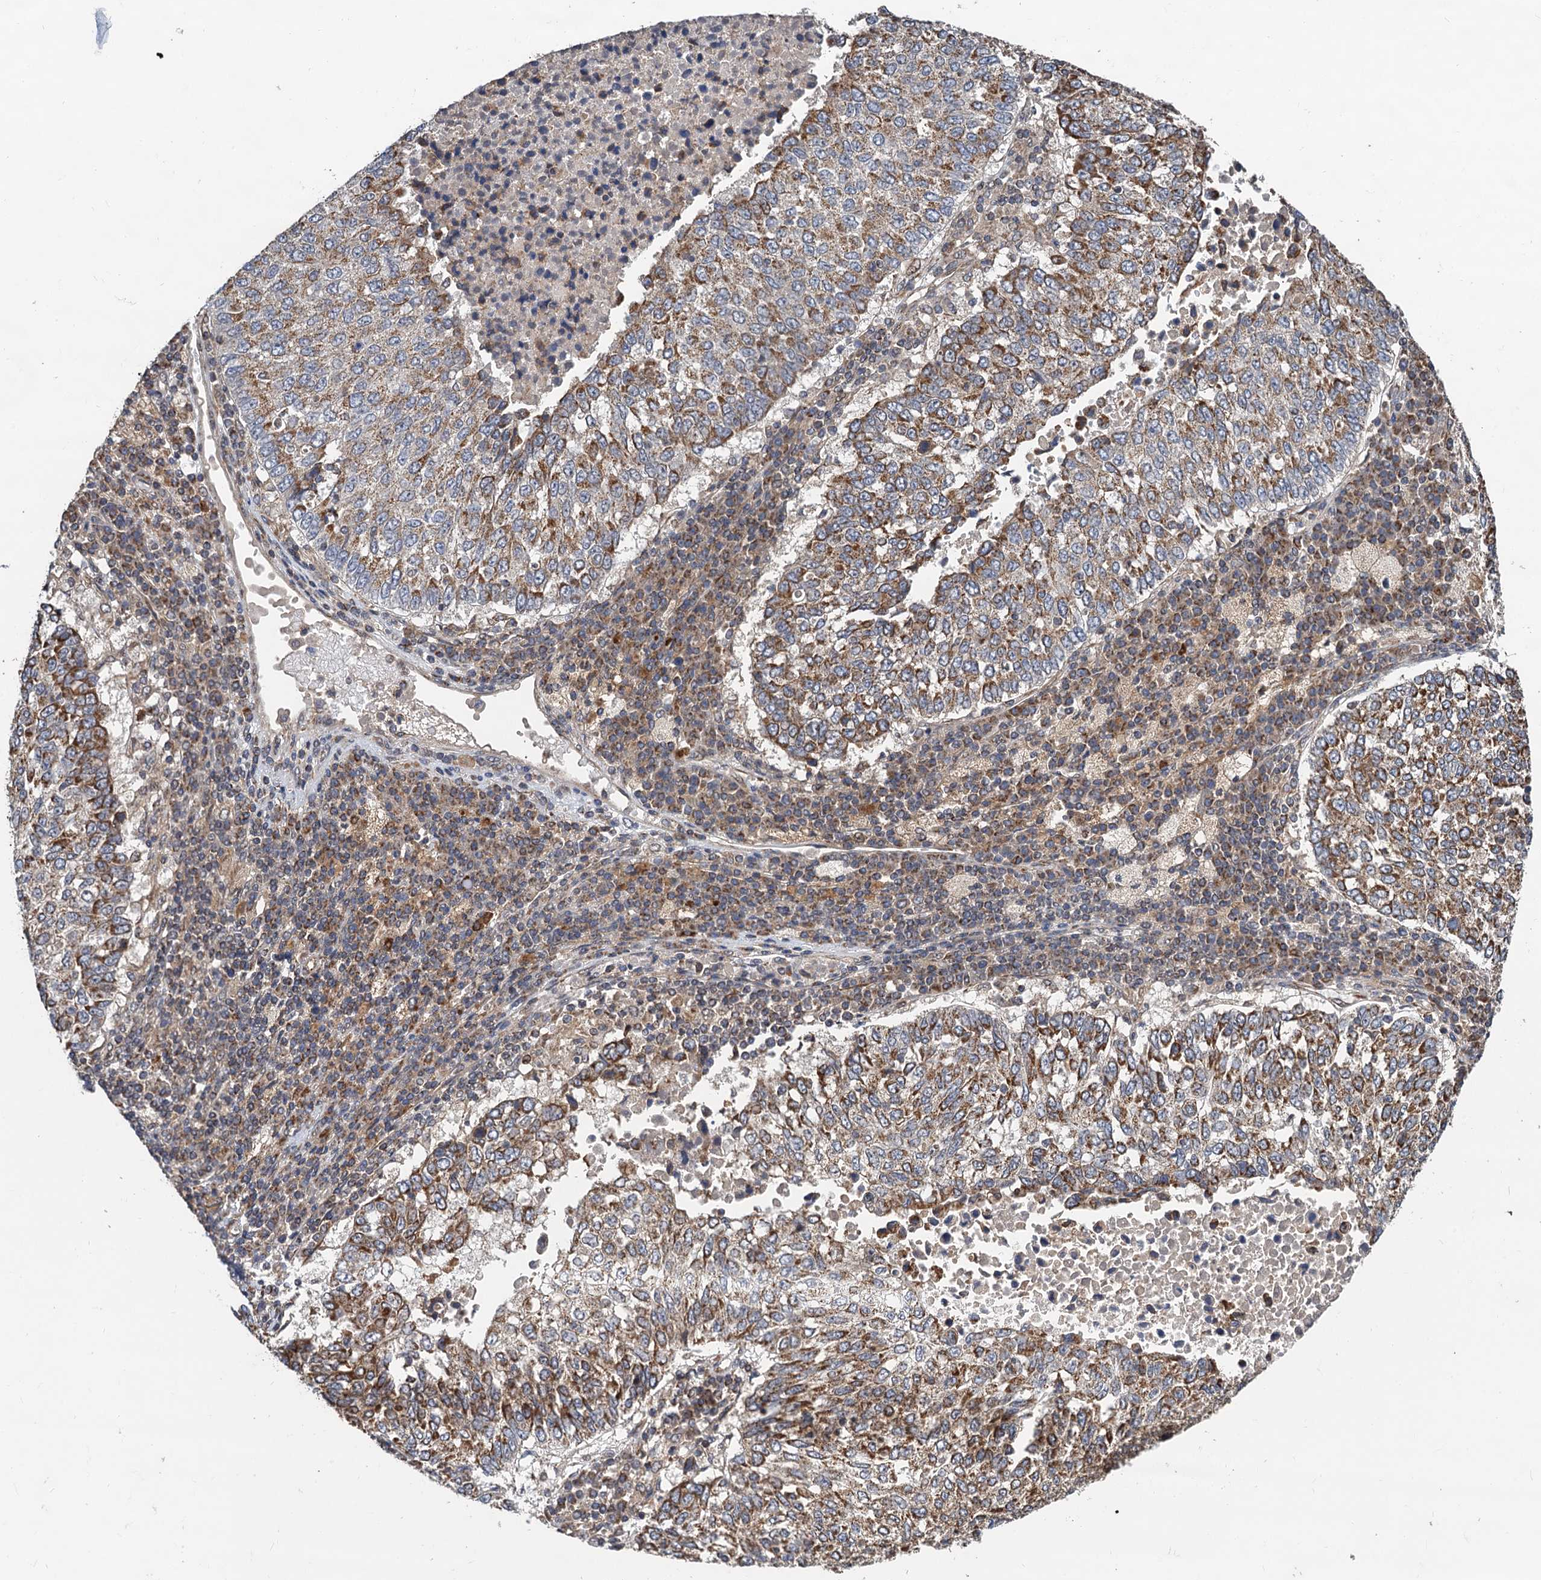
{"staining": {"intensity": "moderate", "quantity": ">75%", "location": "cytoplasmic/membranous"}, "tissue": "lung cancer", "cell_type": "Tumor cells", "image_type": "cancer", "snomed": [{"axis": "morphology", "description": "Squamous cell carcinoma, NOS"}, {"axis": "topography", "description": "Lung"}], "caption": "Protein analysis of squamous cell carcinoma (lung) tissue exhibits moderate cytoplasmic/membranous expression in about >75% of tumor cells.", "gene": "CMPK2", "patient": {"sex": "male", "age": 73}}